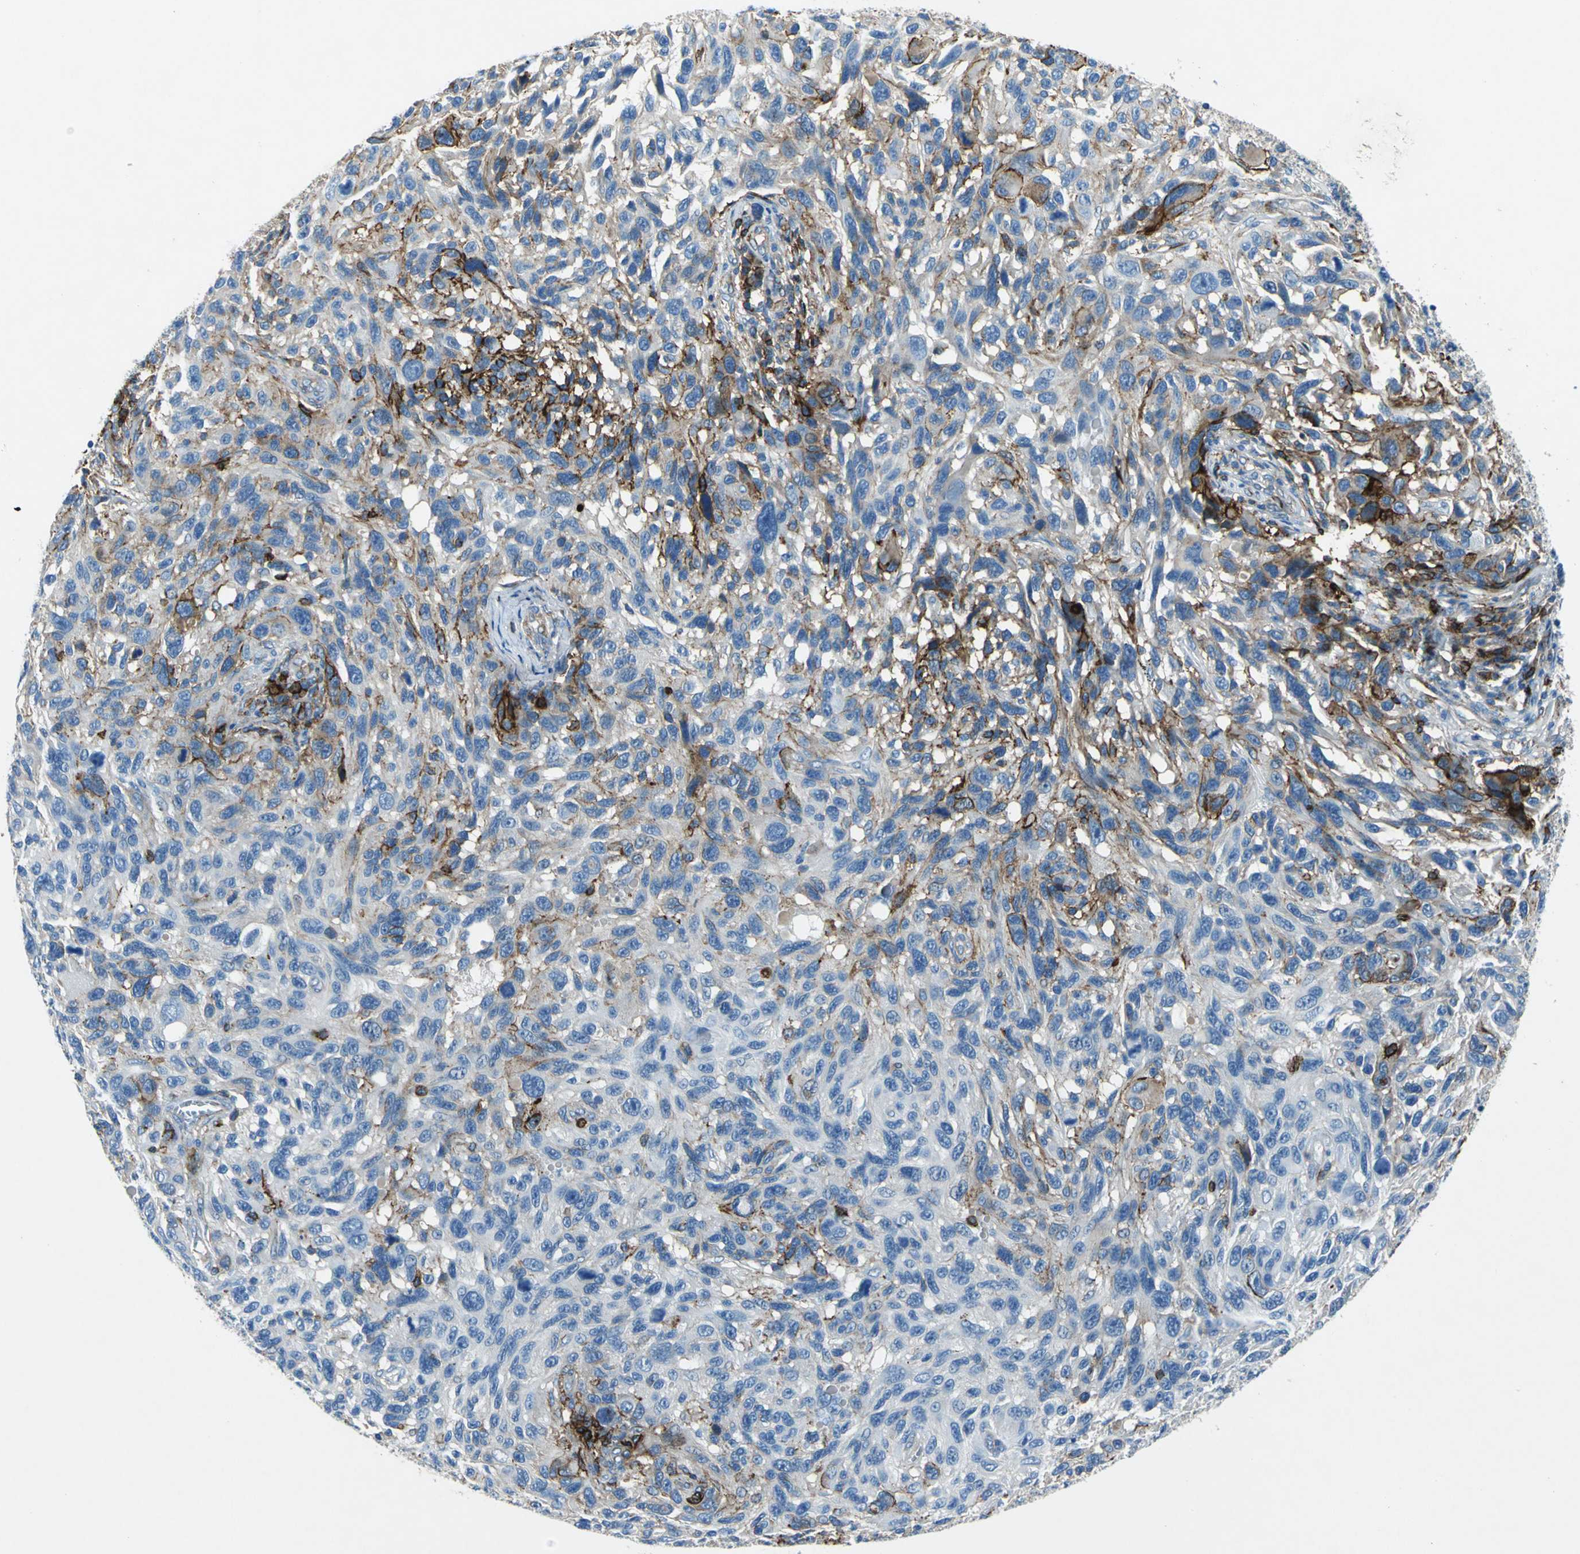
{"staining": {"intensity": "strong", "quantity": "<25%", "location": "cytoplasmic/membranous"}, "tissue": "melanoma", "cell_type": "Tumor cells", "image_type": "cancer", "snomed": [{"axis": "morphology", "description": "Malignant melanoma, NOS"}, {"axis": "topography", "description": "Skin"}], "caption": "Immunohistochemical staining of human malignant melanoma exhibits medium levels of strong cytoplasmic/membranous positivity in about <25% of tumor cells.", "gene": "RPS13", "patient": {"sex": "male", "age": 53}}